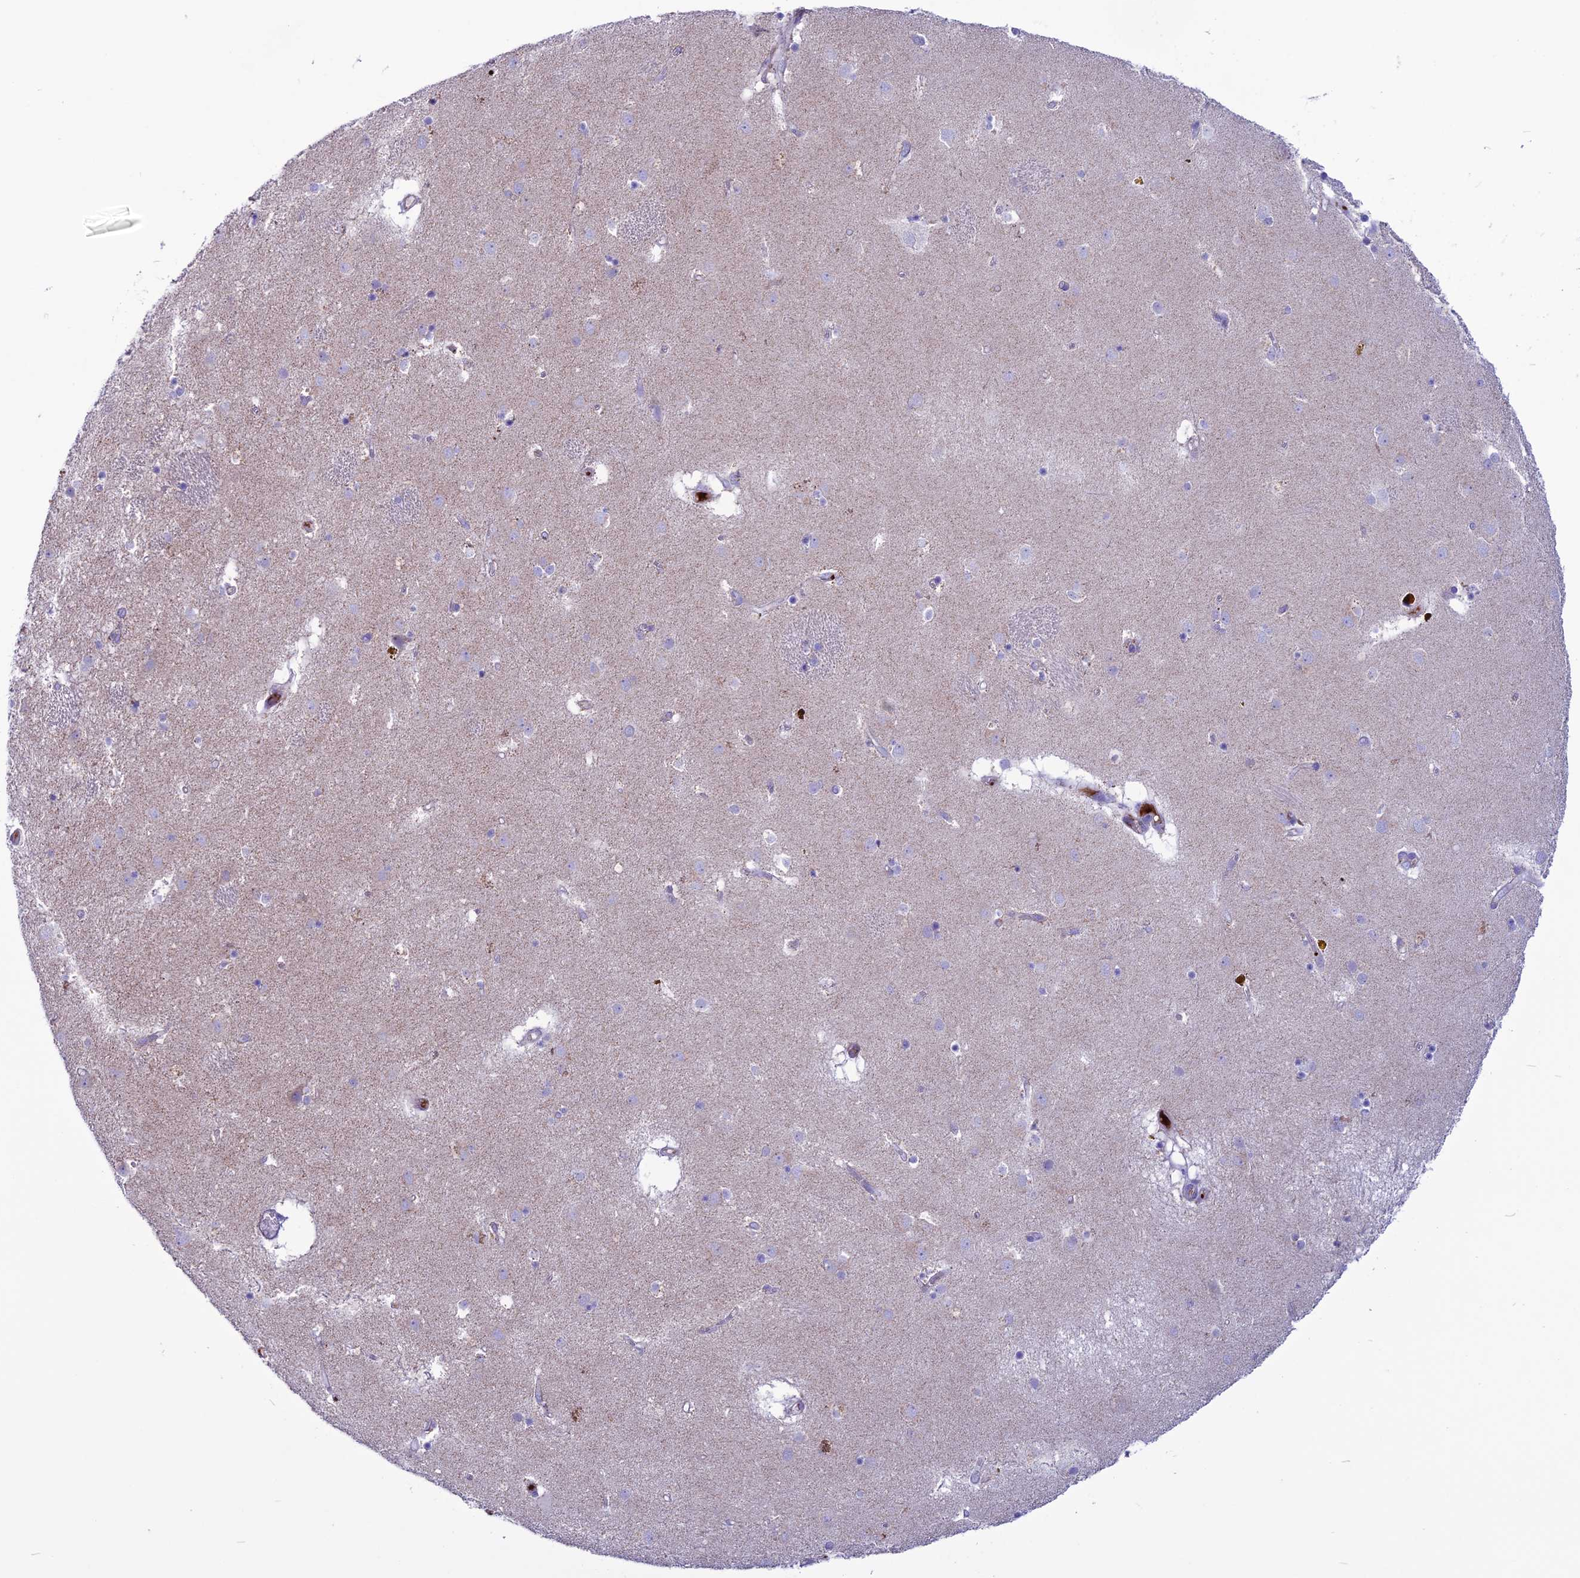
{"staining": {"intensity": "negative", "quantity": "none", "location": "none"}, "tissue": "caudate", "cell_type": "Glial cells", "image_type": "normal", "snomed": [{"axis": "morphology", "description": "Normal tissue, NOS"}, {"axis": "topography", "description": "Lateral ventricle wall"}], "caption": "Immunohistochemistry (IHC) of unremarkable caudate shows no positivity in glial cells.", "gene": "C21orf140", "patient": {"sex": "male", "age": 70}}